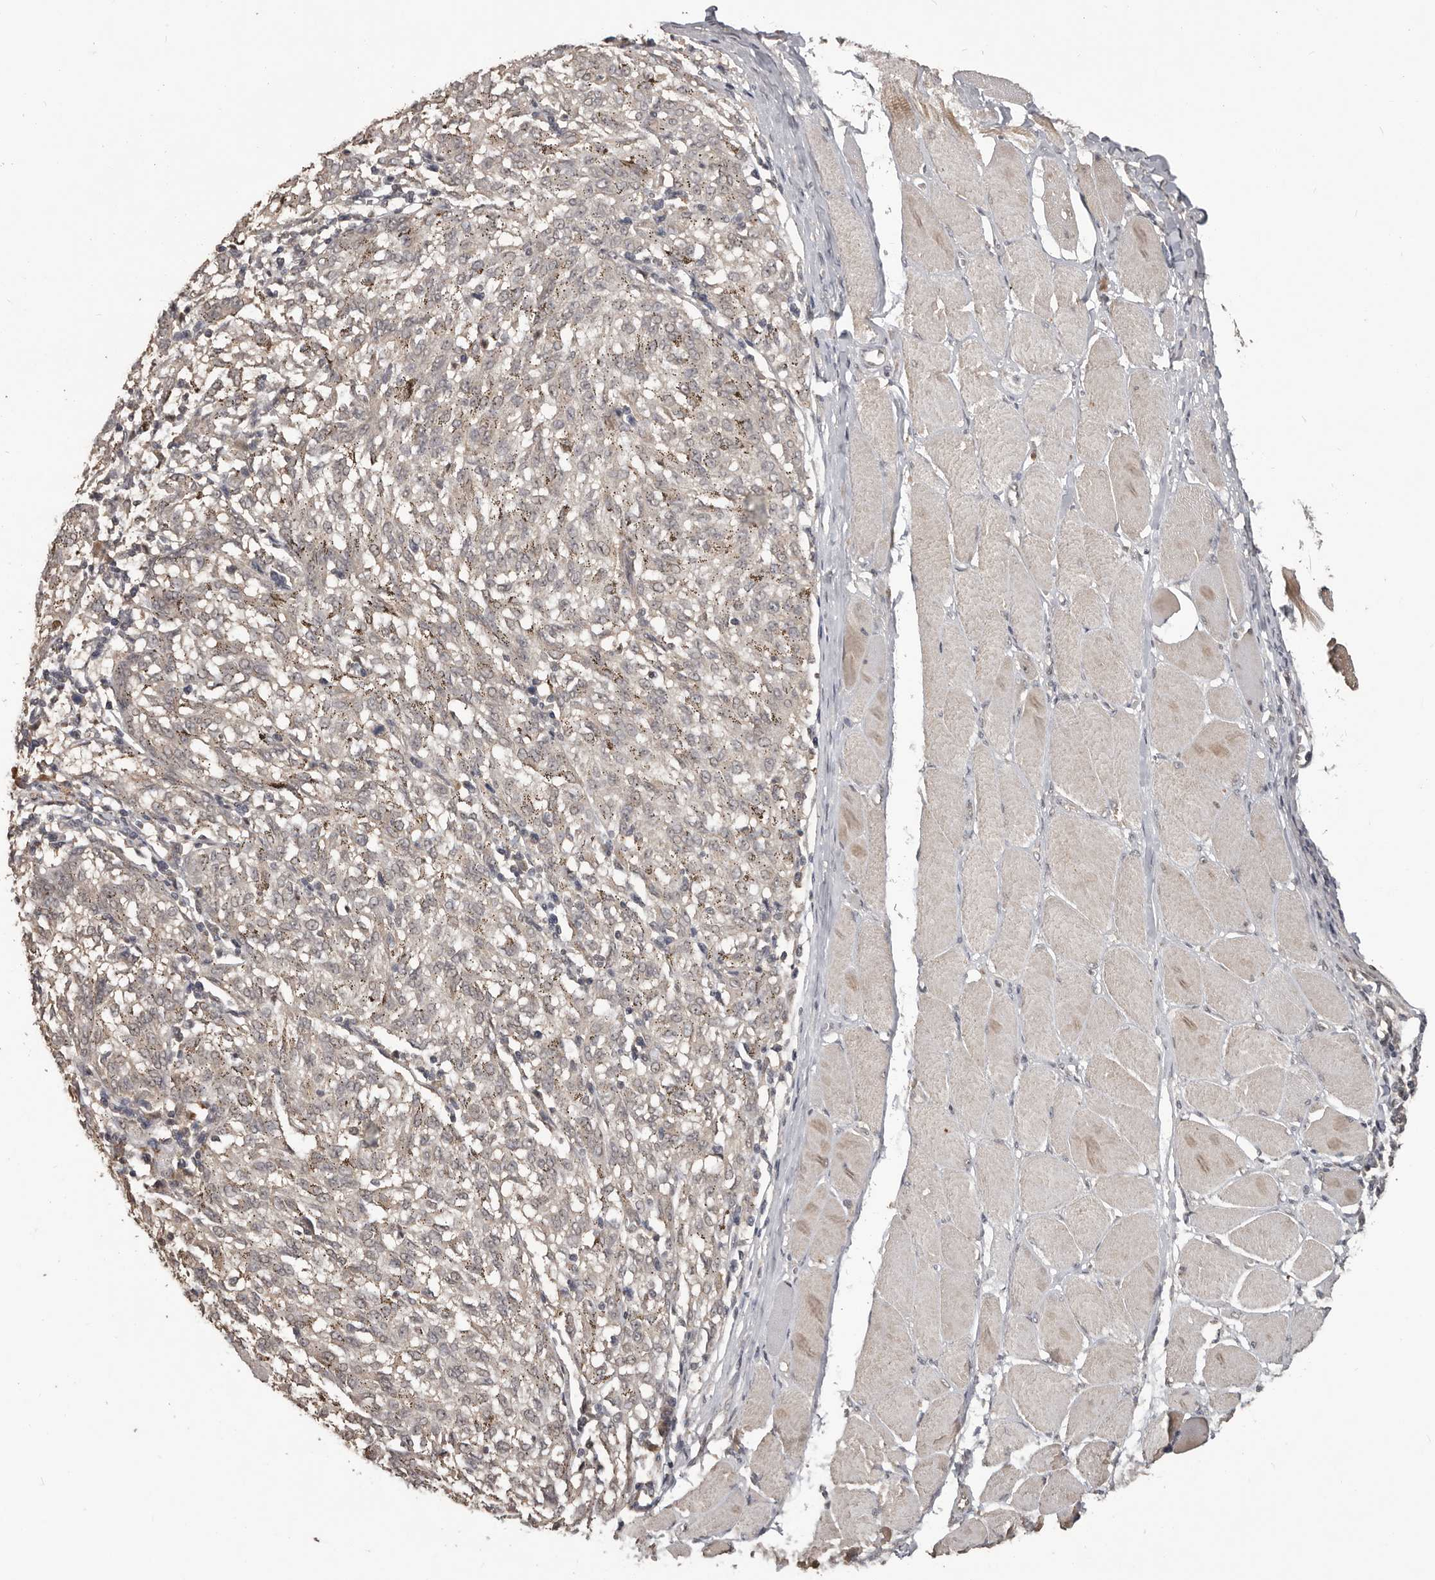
{"staining": {"intensity": "negative", "quantity": "none", "location": "none"}, "tissue": "melanoma", "cell_type": "Tumor cells", "image_type": "cancer", "snomed": [{"axis": "morphology", "description": "Malignant melanoma, NOS"}, {"axis": "topography", "description": "Skin"}], "caption": "Tumor cells are negative for brown protein staining in melanoma.", "gene": "ZFP14", "patient": {"sex": "female", "age": 72}}